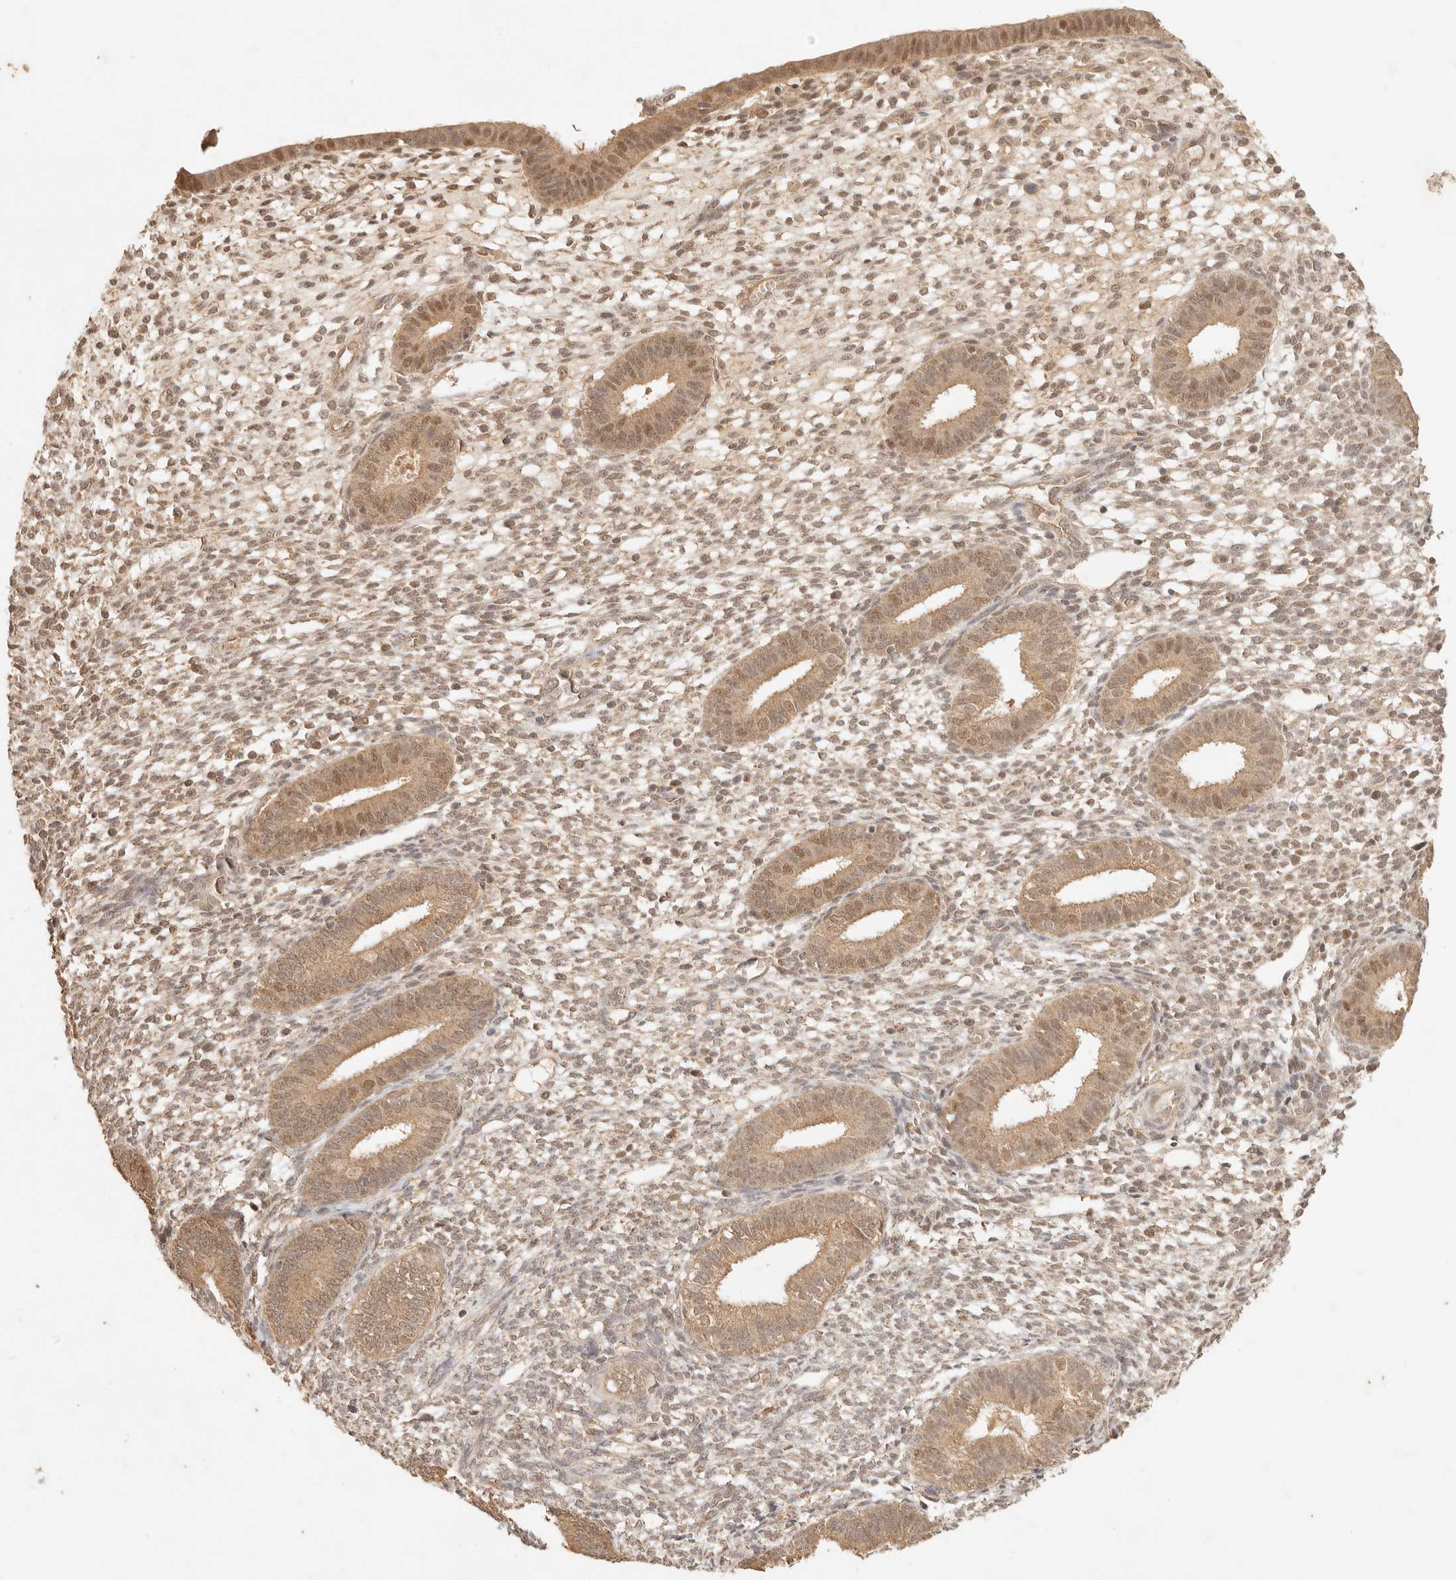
{"staining": {"intensity": "moderate", "quantity": "25%-75%", "location": "nuclear"}, "tissue": "endometrium", "cell_type": "Cells in endometrial stroma", "image_type": "normal", "snomed": [{"axis": "morphology", "description": "Normal tissue, NOS"}, {"axis": "topography", "description": "Endometrium"}], "caption": "Immunohistochemical staining of unremarkable human endometrium exhibits medium levels of moderate nuclear staining in approximately 25%-75% of cells in endometrial stroma. The staining is performed using DAB brown chromogen to label protein expression. The nuclei are counter-stained blue using hematoxylin.", "gene": "TRIM11", "patient": {"sex": "female", "age": 46}}